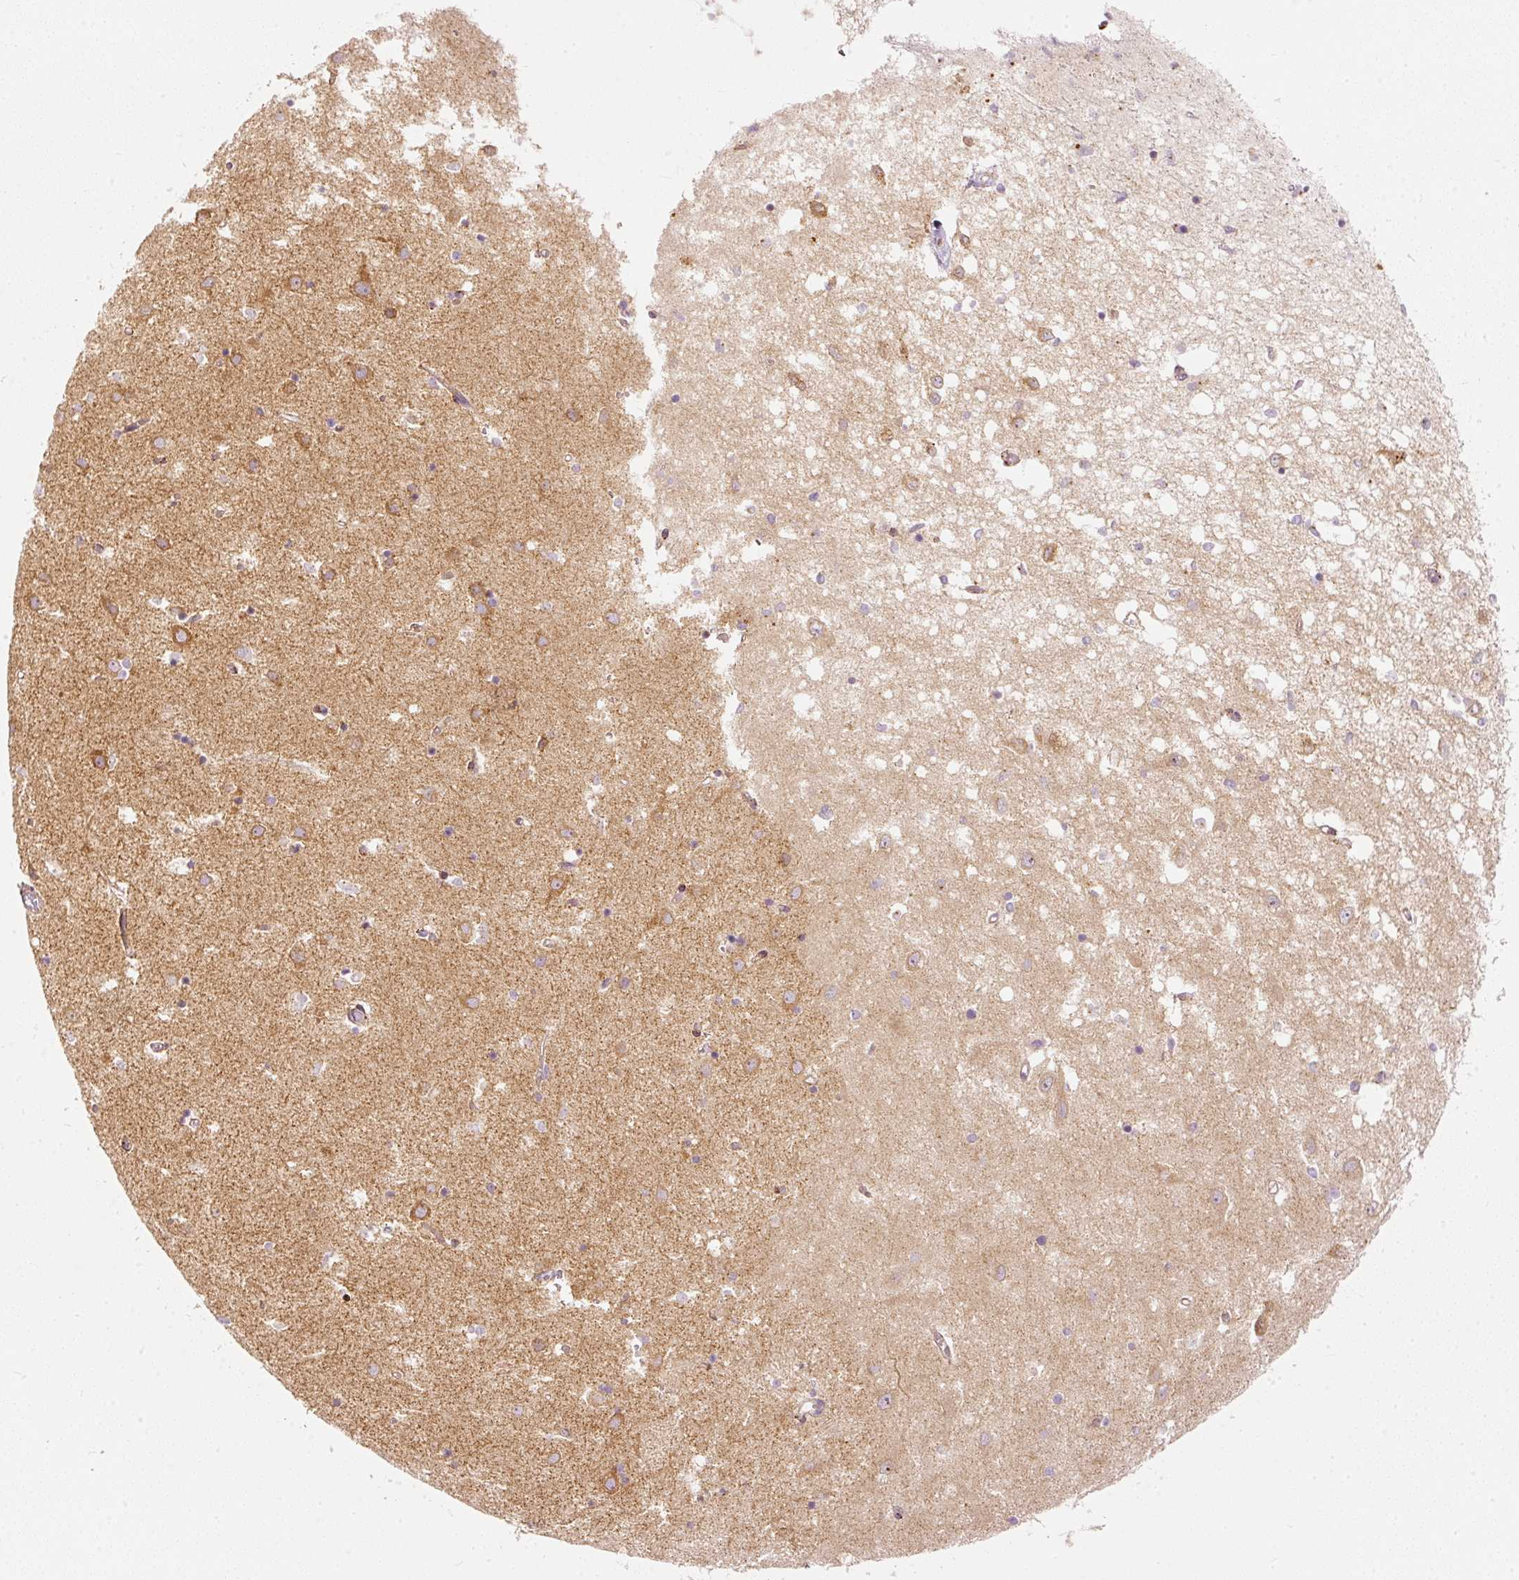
{"staining": {"intensity": "negative", "quantity": "none", "location": "none"}, "tissue": "caudate", "cell_type": "Glial cells", "image_type": "normal", "snomed": [{"axis": "morphology", "description": "Normal tissue, NOS"}, {"axis": "topography", "description": "Lateral ventricle wall"}], "caption": "A high-resolution histopathology image shows IHC staining of normal caudate, which displays no significant expression in glial cells. The staining is performed using DAB brown chromogen with nuclei counter-stained in using hematoxylin.", "gene": "SNAPC5", "patient": {"sex": "male", "age": 70}}